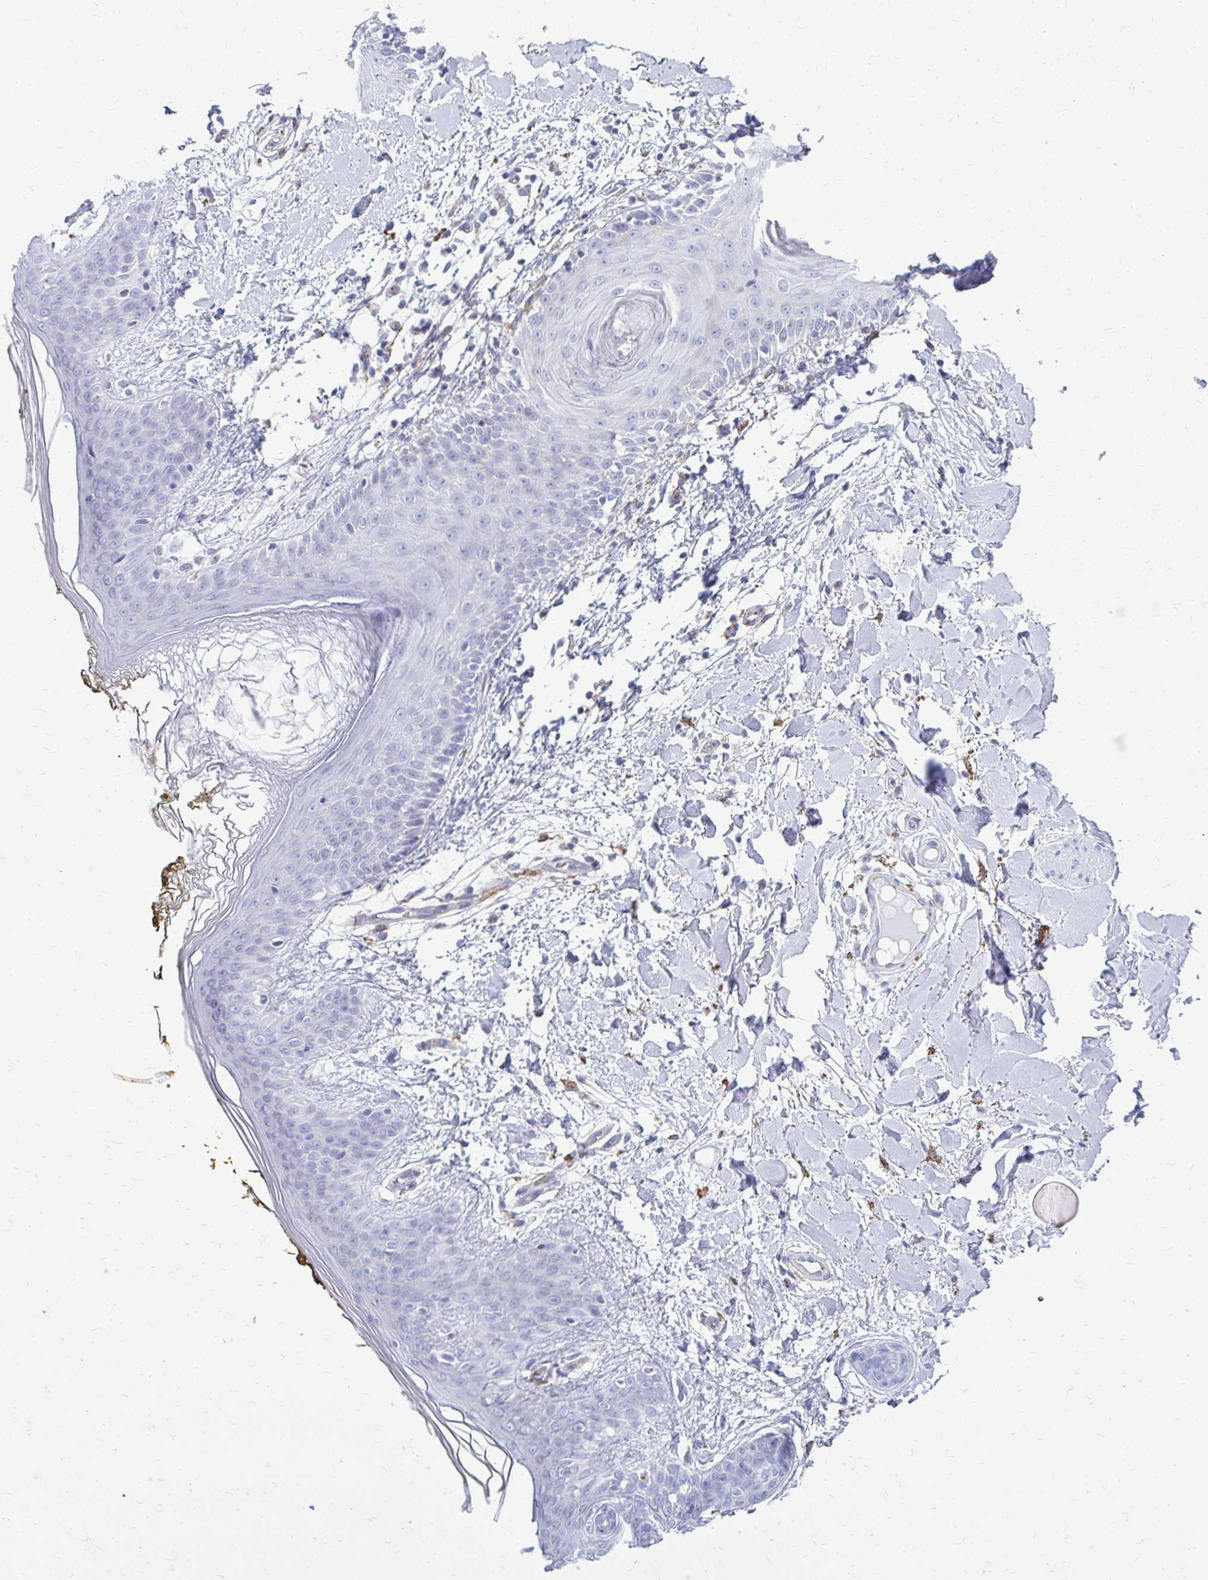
{"staining": {"intensity": "negative", "quantity": "none", "location": "none"}, "tissue": "skin", "cell_type": "Fibroblasts", "image_type": "normal", "snomed": [{"axis": "morphology", "description": "Normal tissue, NOS"}, {"axis": "topography", "description": "Skin"}], "caption": "Immunohistochemistry (IHC) of benign human skin displays no positivity in fibroblasts. The staining was performed using DAB (3,3'-diaminobenzidine) to visualize the protein expression in brown, while the nuclei were stained in blue with hematoxylin (Magnification: 20x).", "gene": "CLTA", "patient": {"sex": "female", "age": 34}}